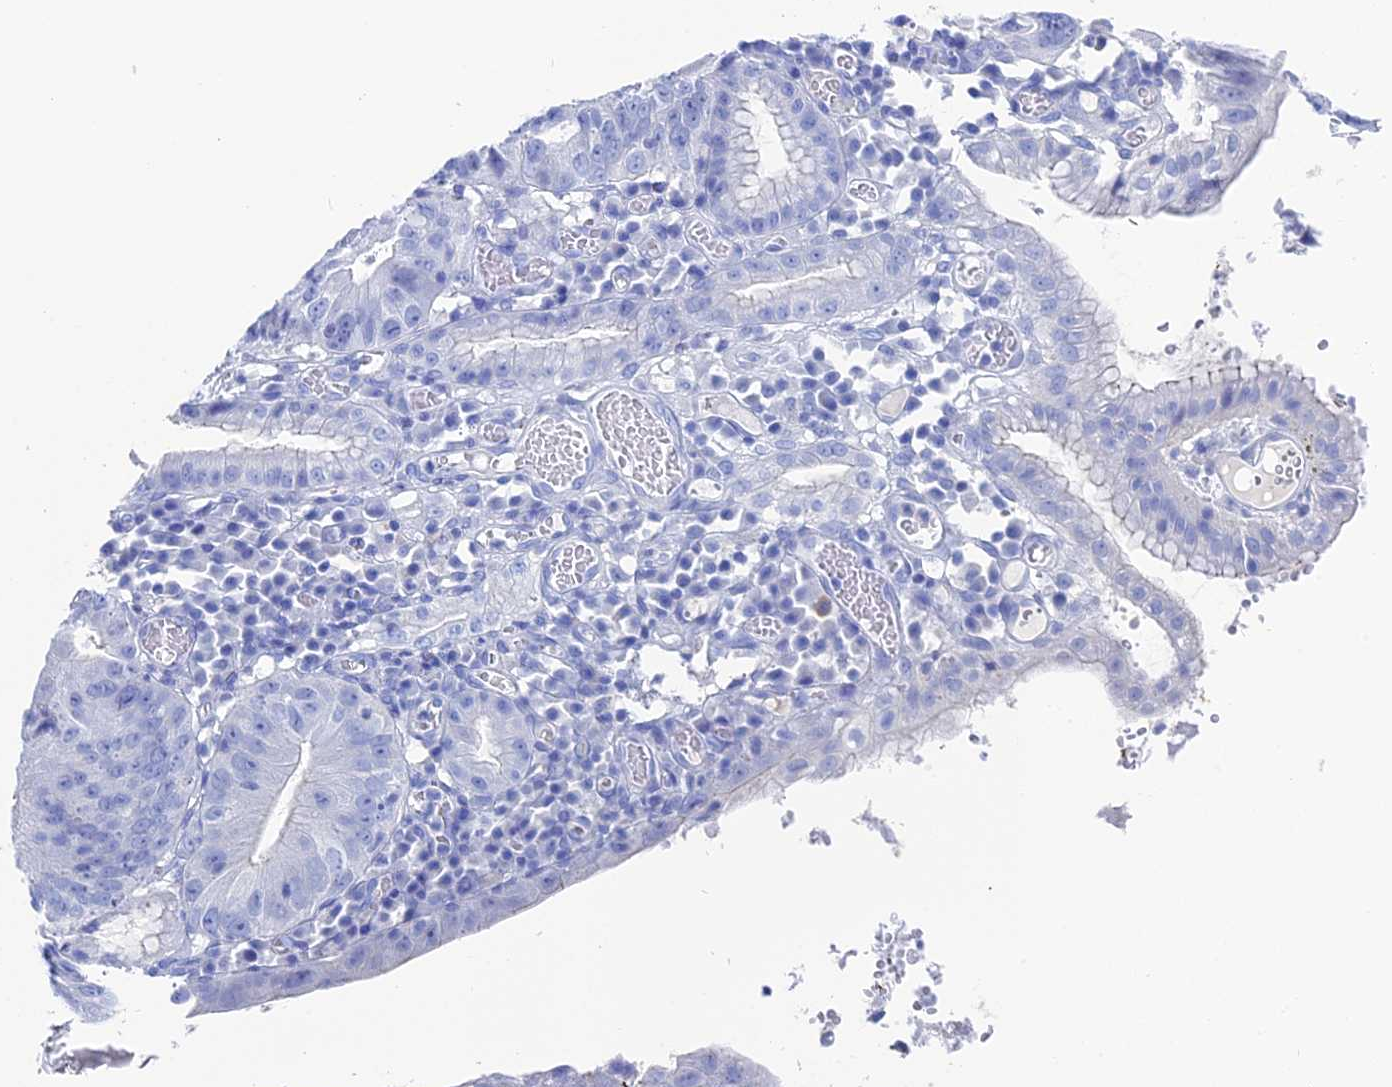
{"staining": {"intensity": "negative", "quantity": "none", "location": "none"}, "tissue": "stomach cancer", "cell_type": "Tumor cells", "image_type": "cancer", "snomed": [{"axis": "morphology", "description": "Adenocarcinoma, NOS"}, {"axis": "topography", "description": "Stomach"}], "caption": "A photomicrograph of human stomach cancer (adenocarcinoma) is negative for staining in tumor cells.", "gene": "UNC119", "patient": {"sex": "male", "age": 59}}